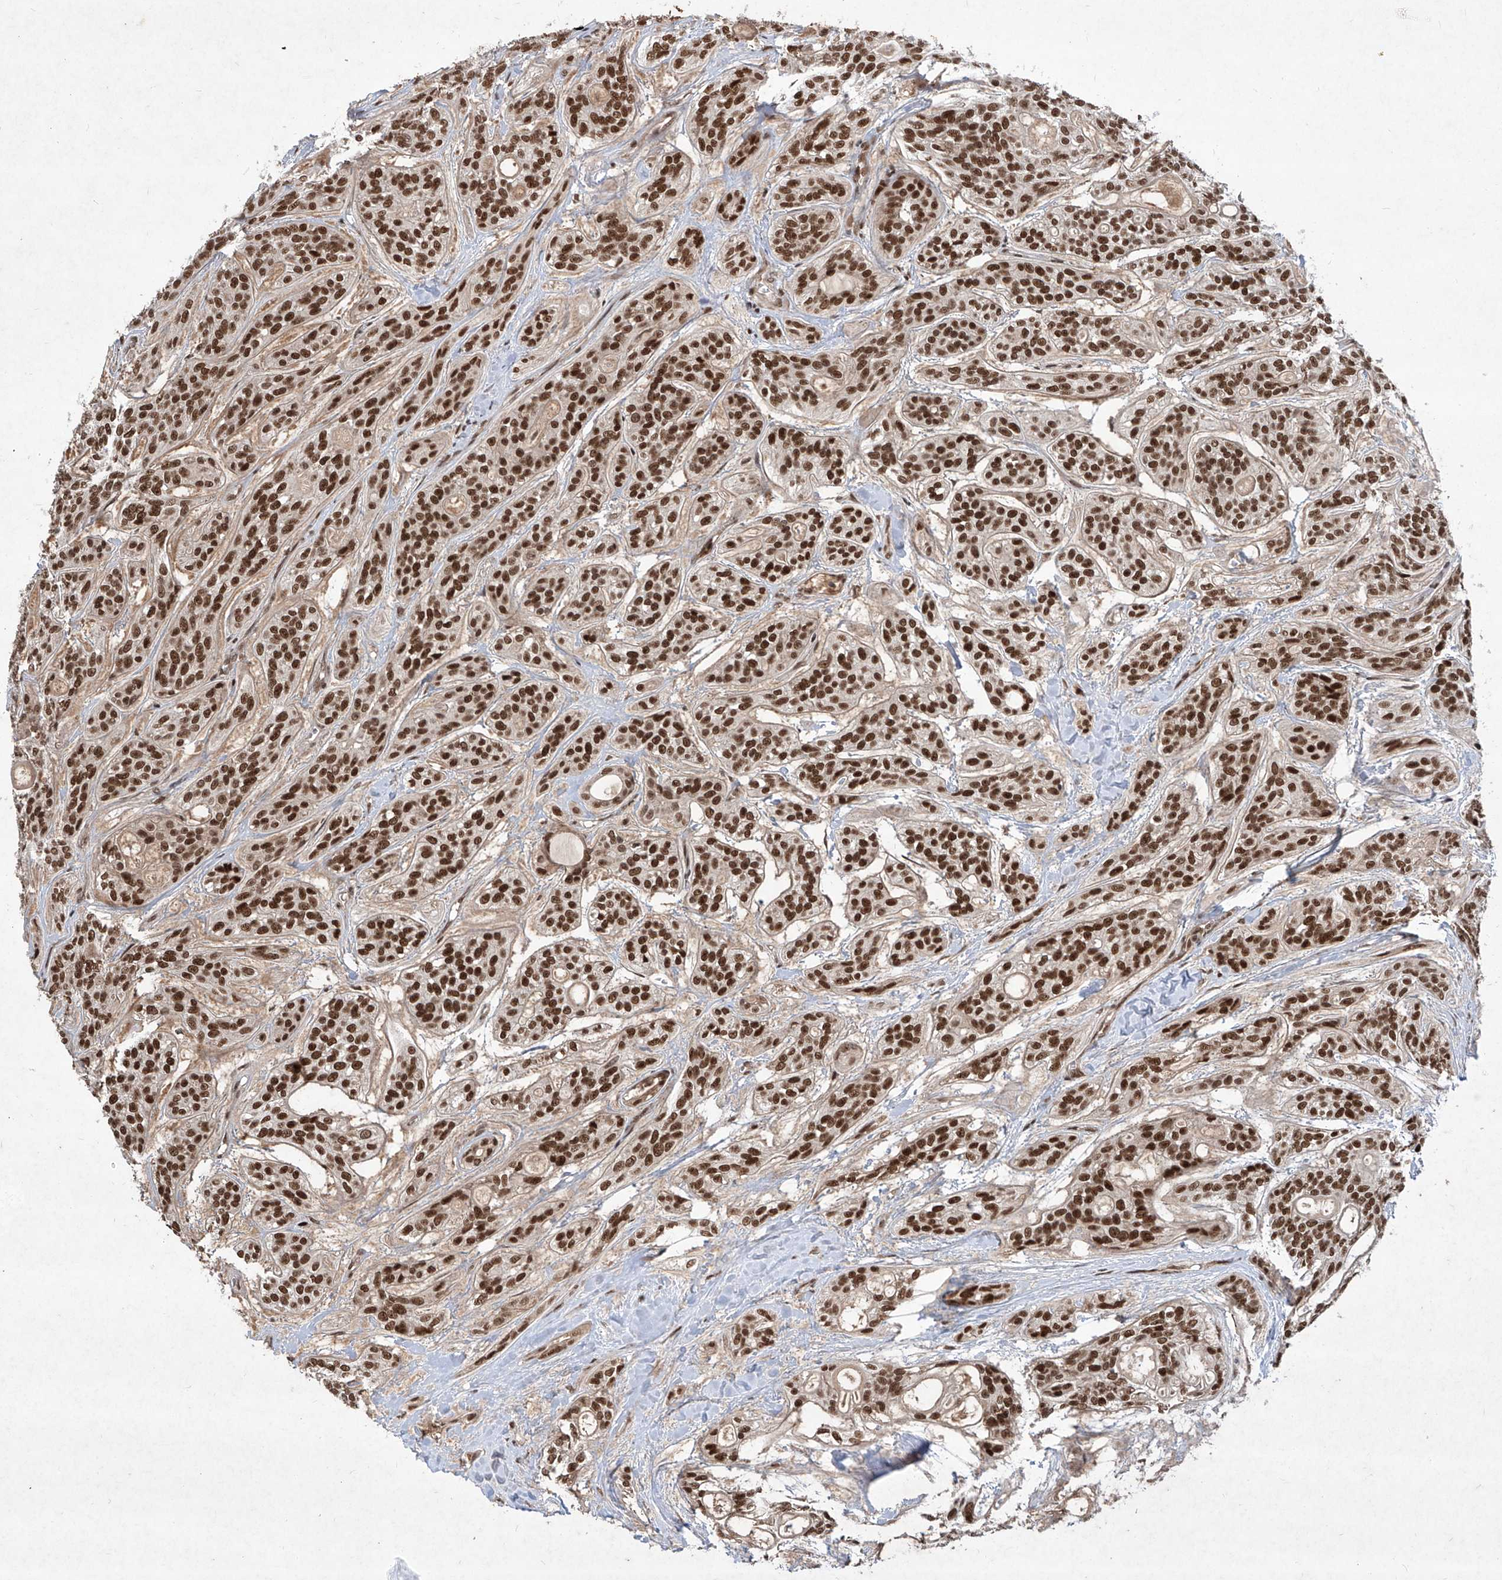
{"staining": {"intensity": "strong", "quantity": ">75%", "location": "nuclear"}, "tissue": "head and neck cancer", "cell_type": "Tumor cells", "image_type": "cancer", "snomed": [{"axis": "morphology", "description": "Adenocarcinoma, NOS"}, {"axis": "topography", "description": "Head-Neck"}], "caption": "This image shows immunohistochemistry staining of head and neck cancer (adenocarcinoma), with high strong nuclear staining in about >75% of tumor cells.", "gene": "IRF2", "patient": {"sex": "male", "age": 66}}